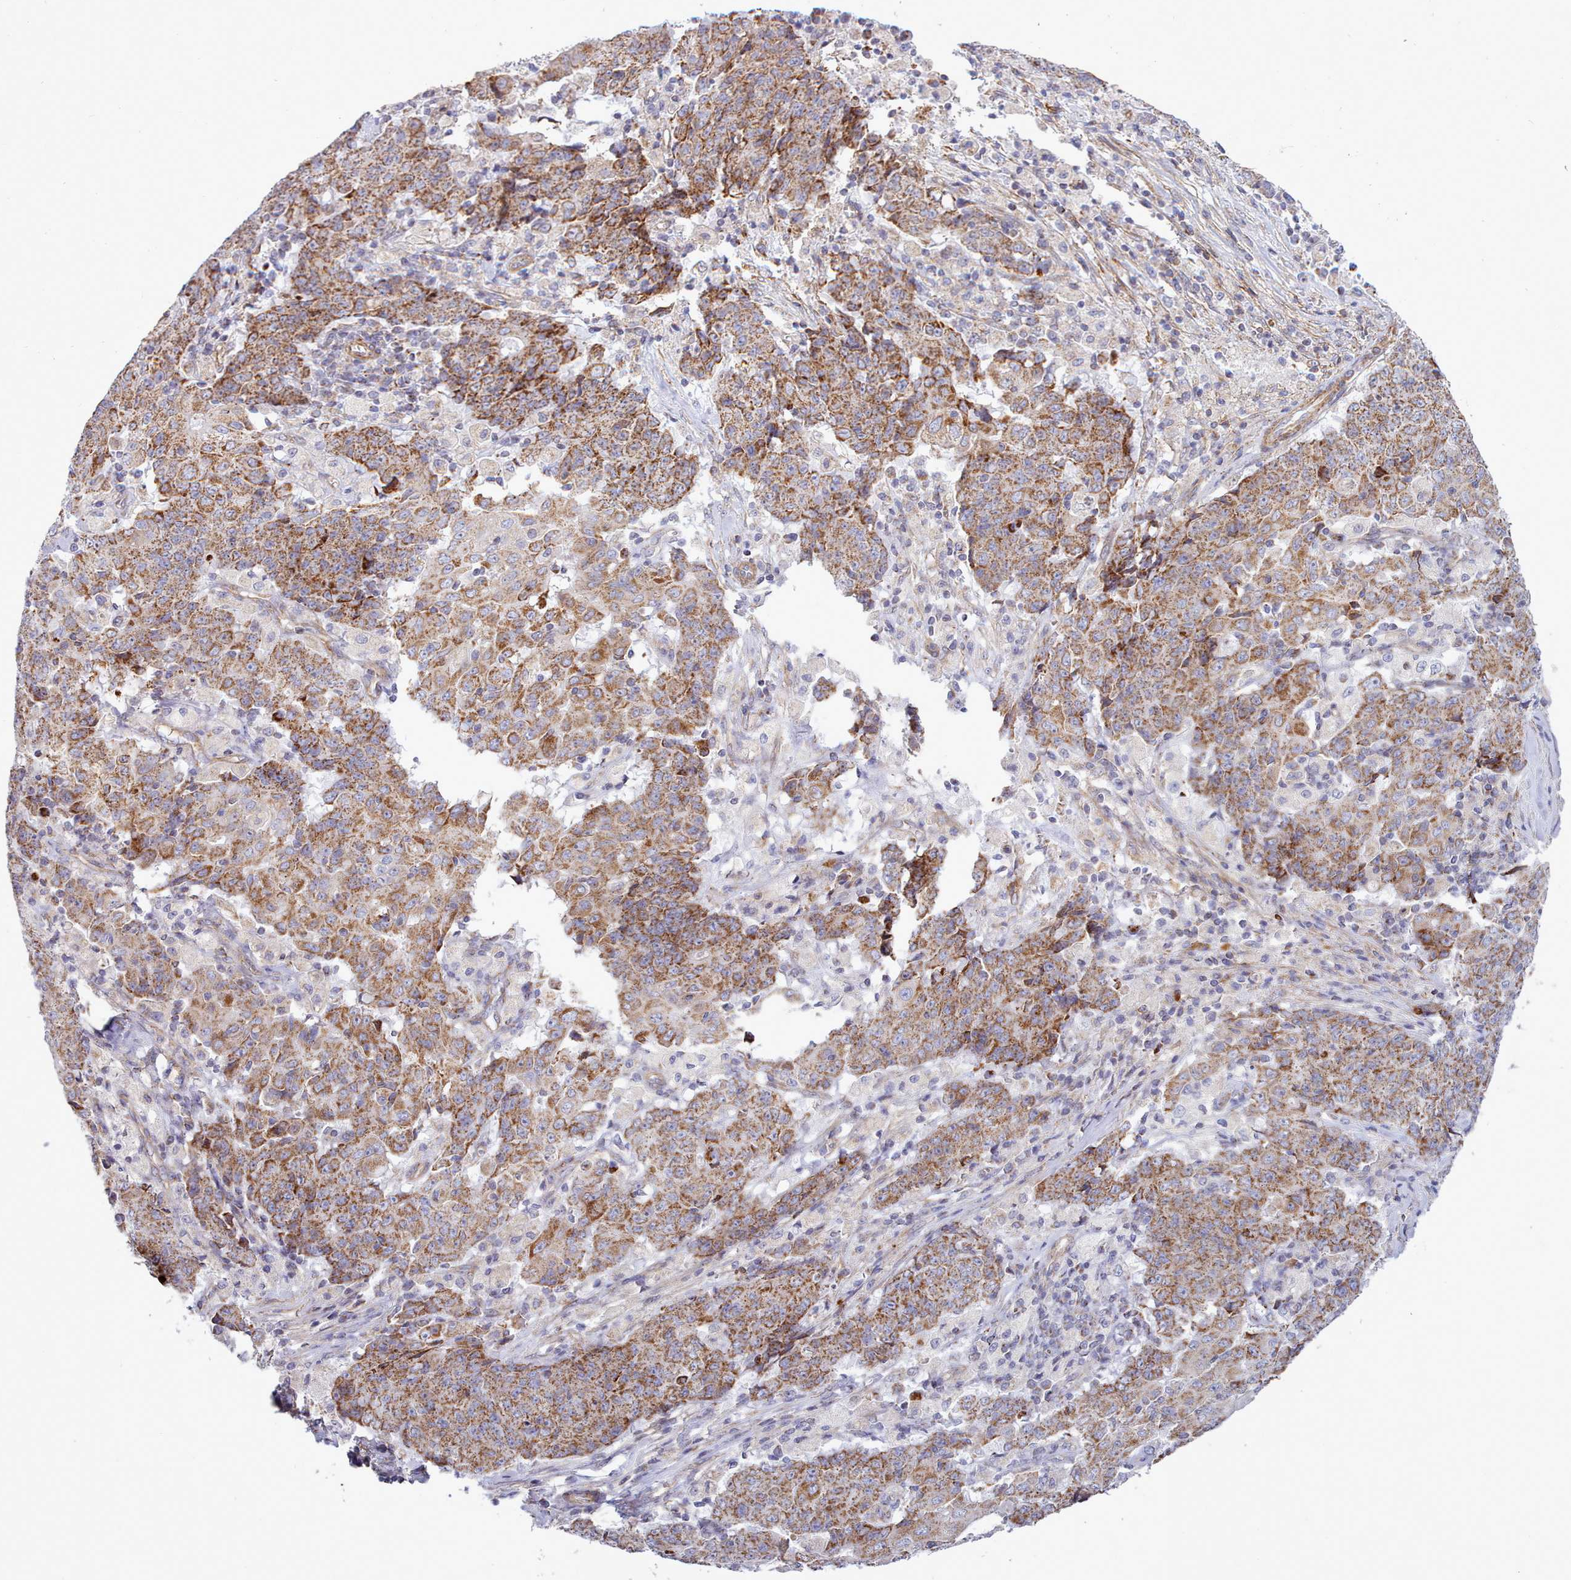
{"staining": {"intensity": "strong", "quantity": ">75%", "location": "cytoplasmic/membranous"}, "tissue": "ovarian cancer", "cell_type": "Tumor cells", "image_type": "cancer", "snomed": [{"axis": "morphology", "description": "Carcinoma, endometroid"}, {"axis": "topography", "description": "Ovary"}], "caption": "Immunohistochemical staining of ovarian cancer shows high levels of strong cytoplasmic/membranous protein expression in about >75% of tumor cells.", "gene": "MRPL21", "patient": {"sex": "female", "age": 42}}